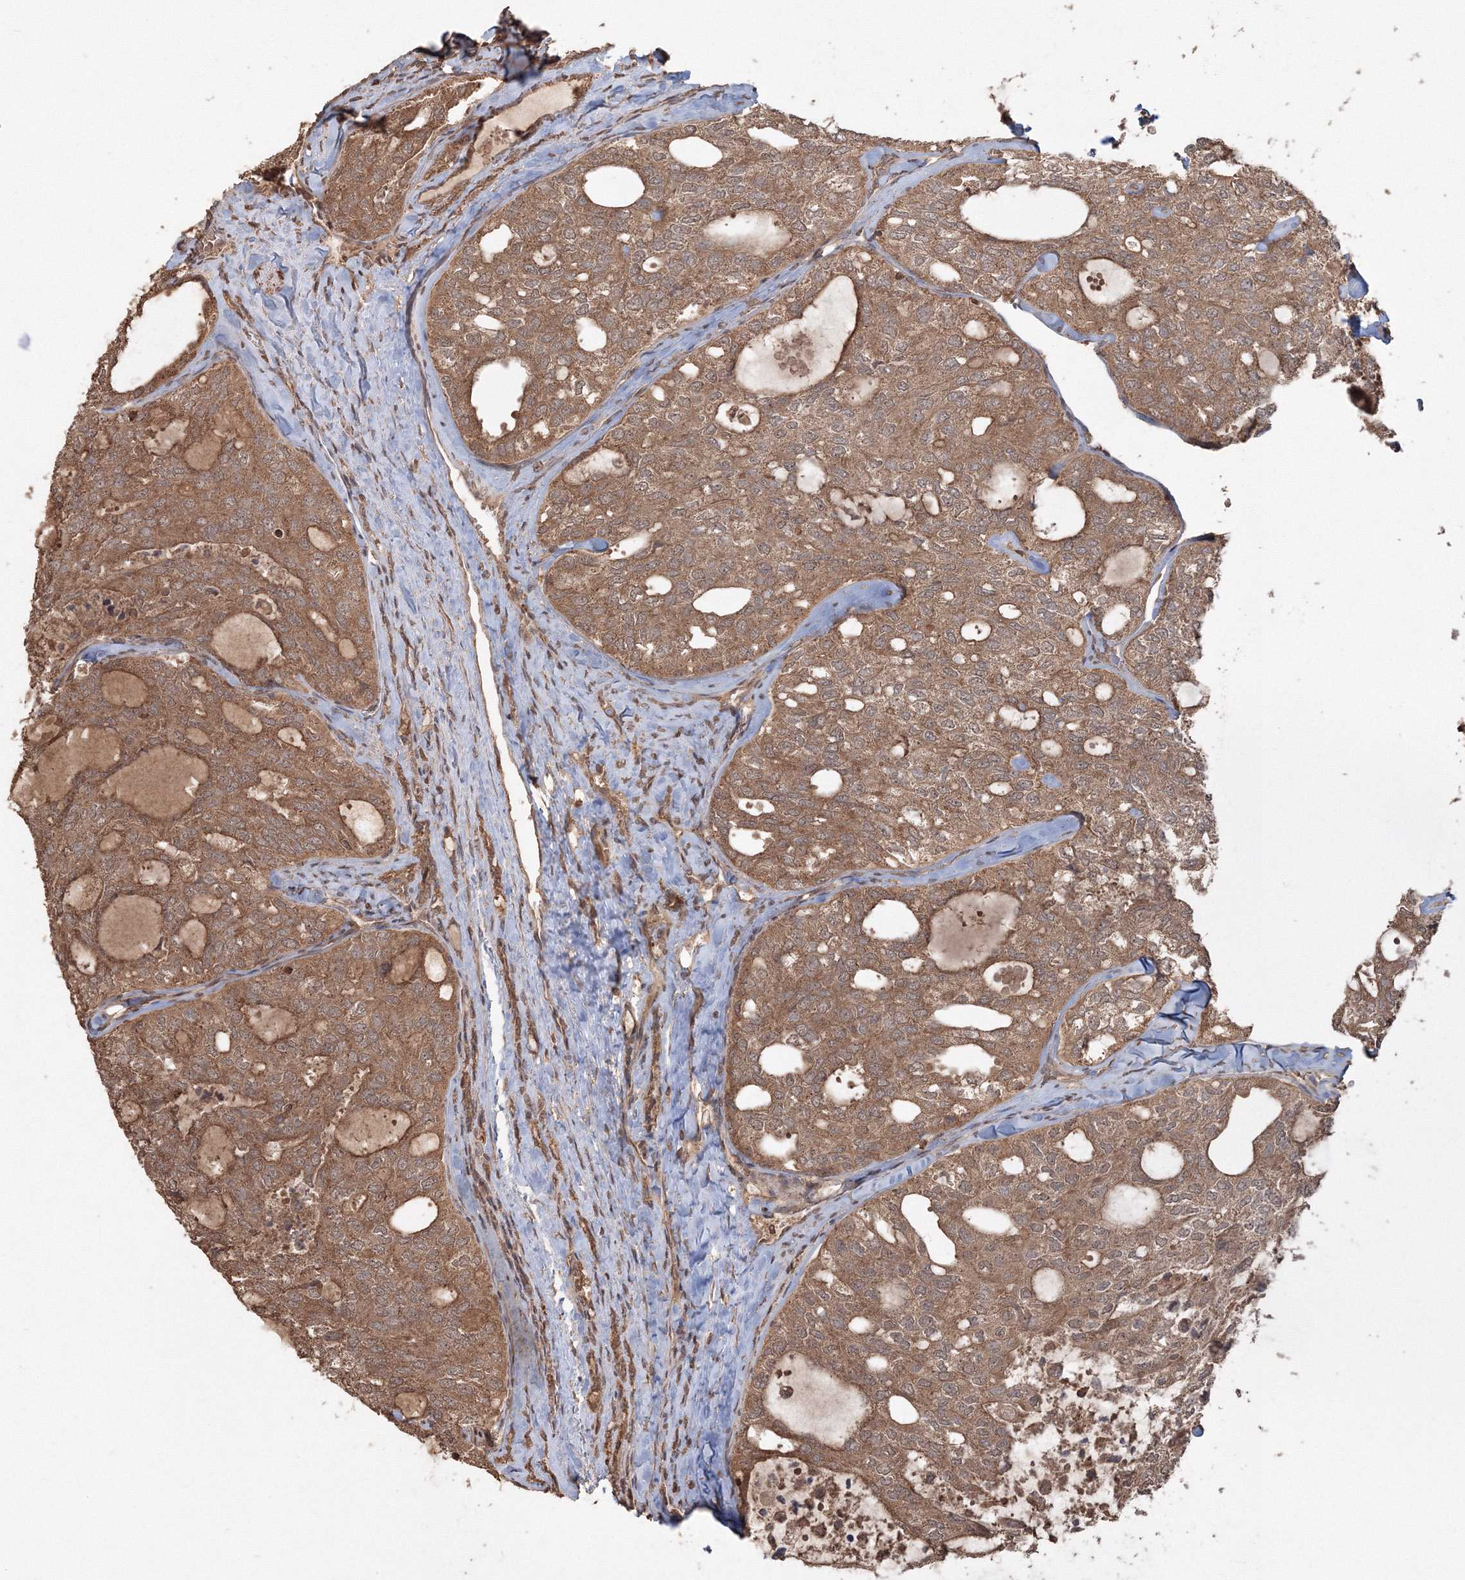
{"staining": {"intensity": "moderate", "quantity": ">75%", "location": "cytoplasmic/membranous"}, "tissue": "thyroid cancer", "cell_type": "Tumor cells", "image_type": "cancer", "snomed": [{"axis": "morphology", "description": "Follicular adenoma carcinoma, NOS"}, {"axis": "topography", "description": "Thyroid gland"}], "caption": "Protein analysis of follicular adenoma carcinoma (thyroid) tissue reveals moderate cytoplasmic/membranous staining in approximately >75% of tumor cells.", "gene": "CCDC122", "patient": {"sex": "male", "age": 75}}